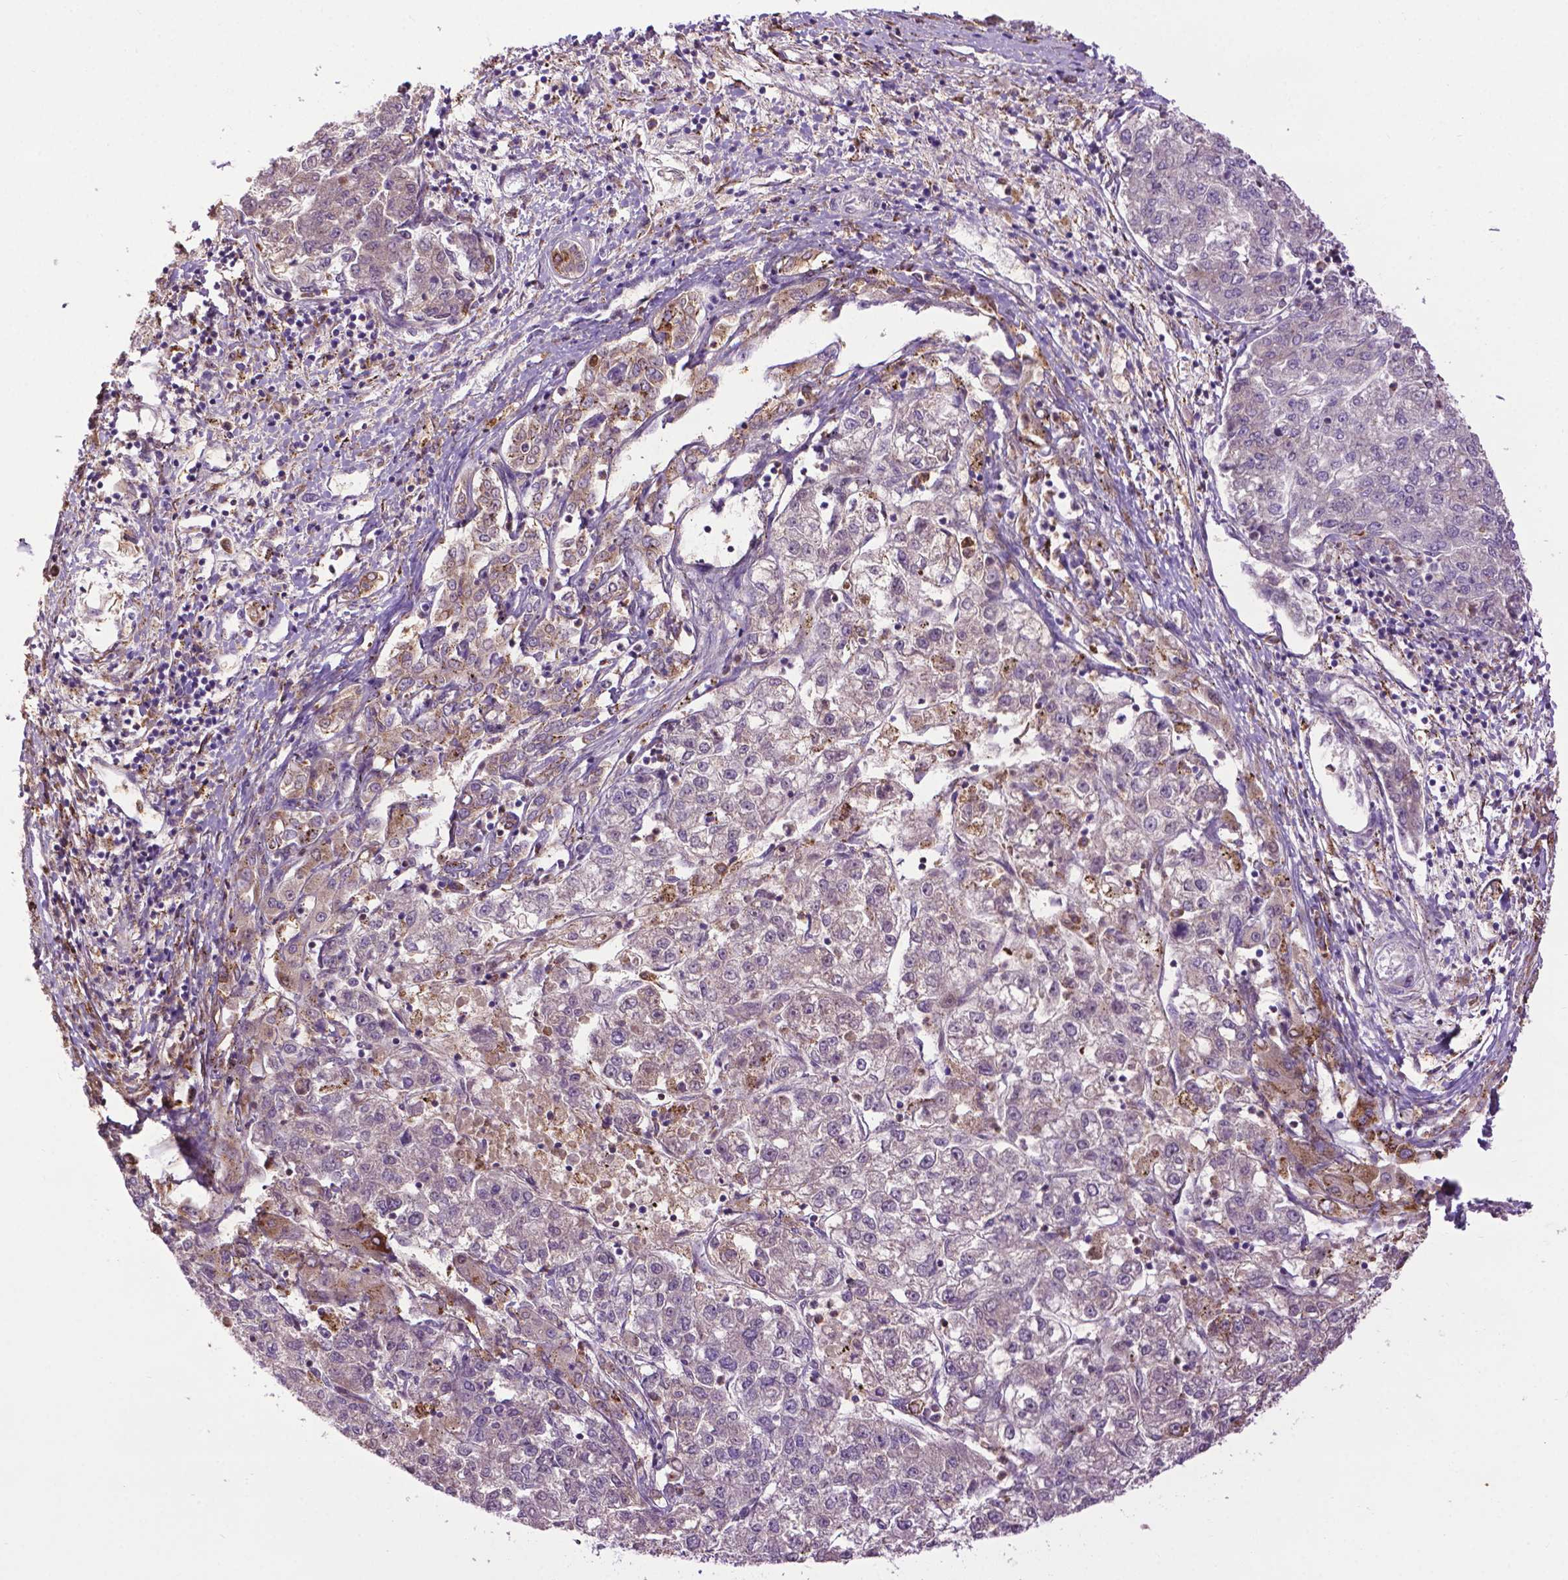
{"staining": {"intensity": "negative", "quantity": "none", "location": "none"}, "tissue": "liver cancer", "cell_type": "Tumor cells", "image_type": "cancer", "snomed": [{"axis": "morphology", "description": "Carcinoma, Hepatocellular, NOS"}, {"axis": "topography", "description": "Liver"}], "caption": "Tumor cells are negative for brown protein staining in liver cancer (hepatocellular carcinoma). Nuclei are stained in blue.", "gene": "TMEM132E", "patient": {"sex": "male", "age": 56}}